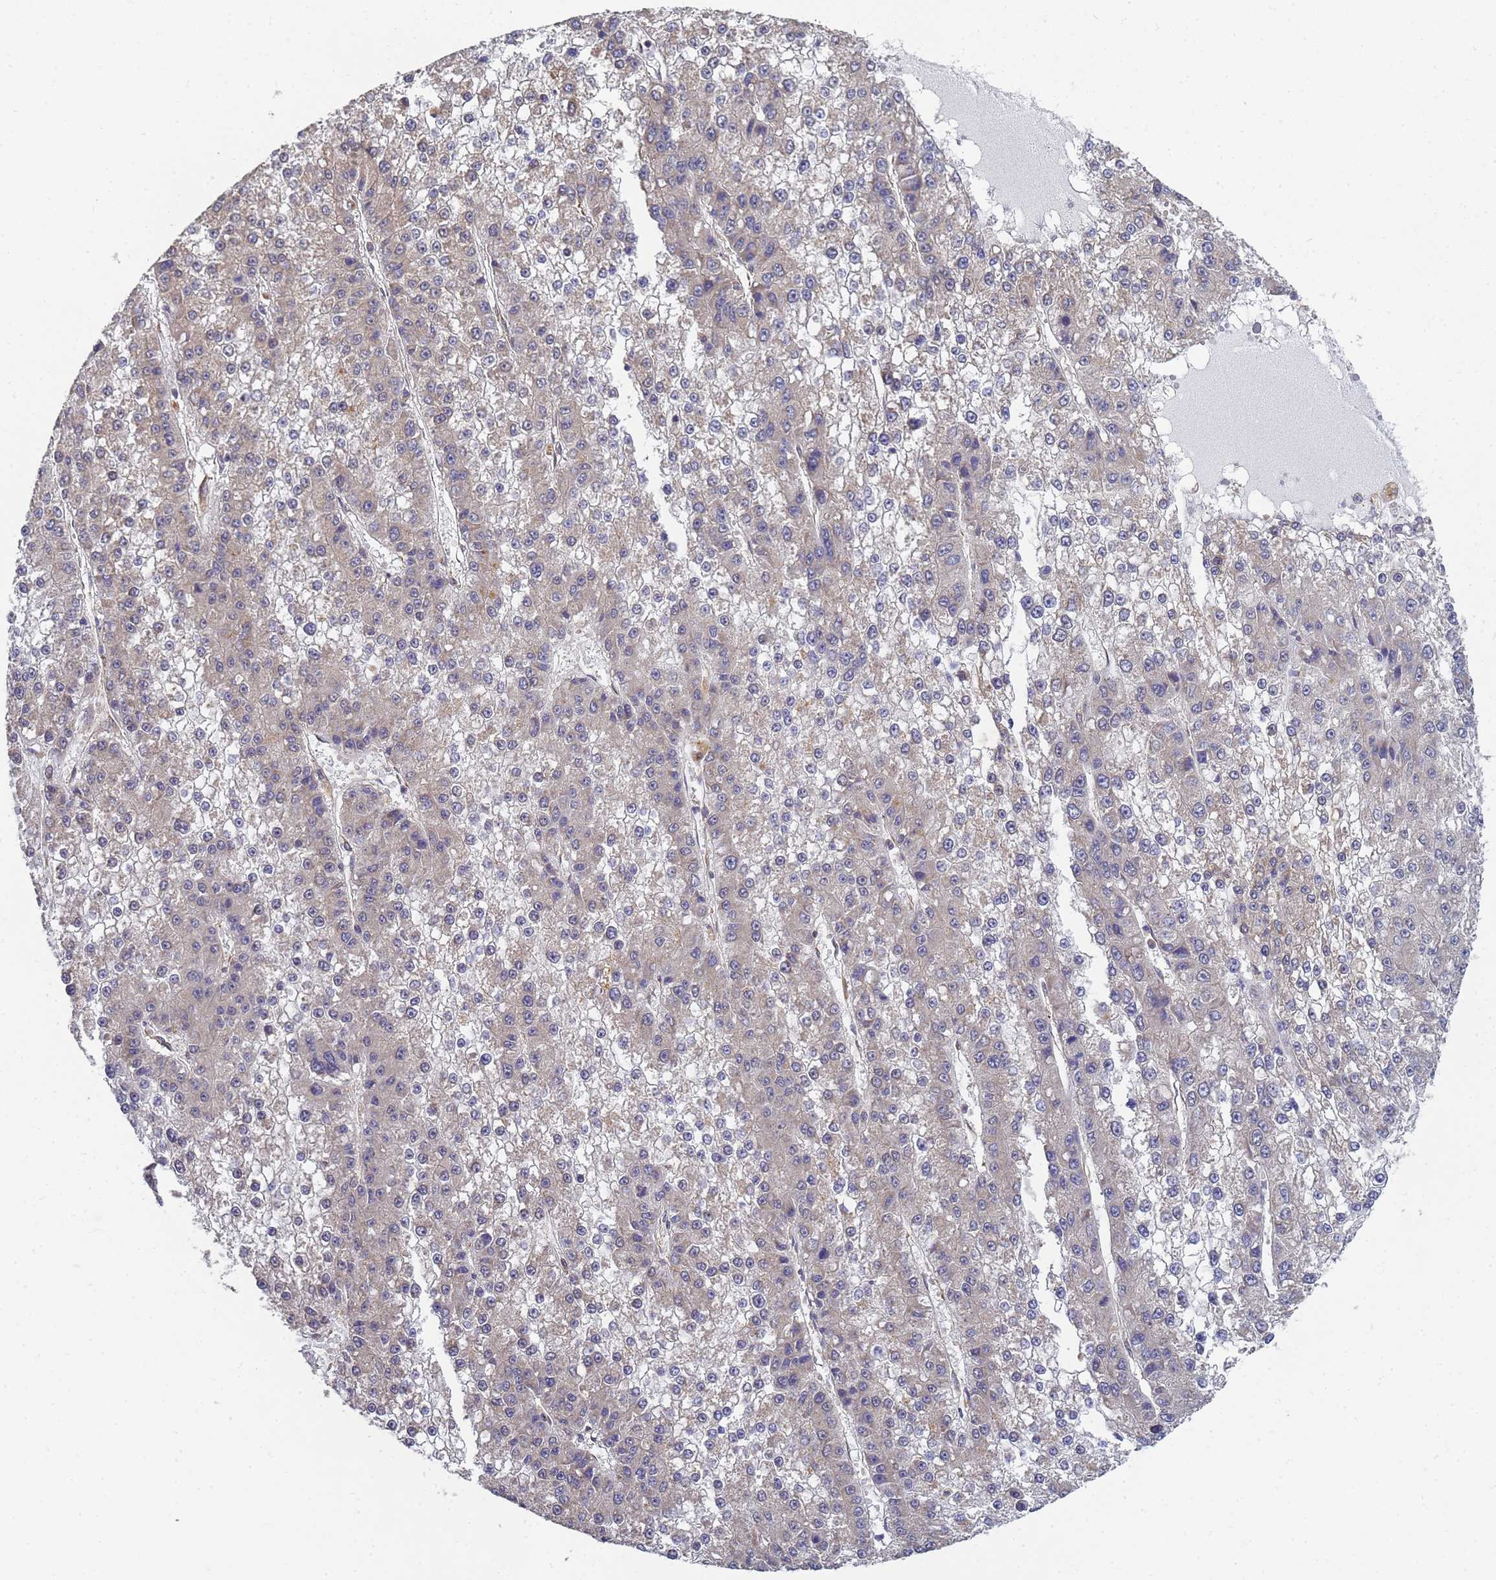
{"staining": {"intensity": "weak", "quantity": "<25%", "location": "cytoplasmic/membranous"}, "tissue": "liver cancer", "cell_type": "Tumor cells", "image_type": "cancer", "snomed": [{"axis": "morphology", "description": "Carcinoma, Hepatocellular, NOS"}, {"axis": "topography", "description": "Liver"}], "caption": "Liver cancer was stained to show a protein in brown. There is no significant expression in tumor cells.", "gene": "ALS2CL", "patient": {"sex": "female", "age": 73}}